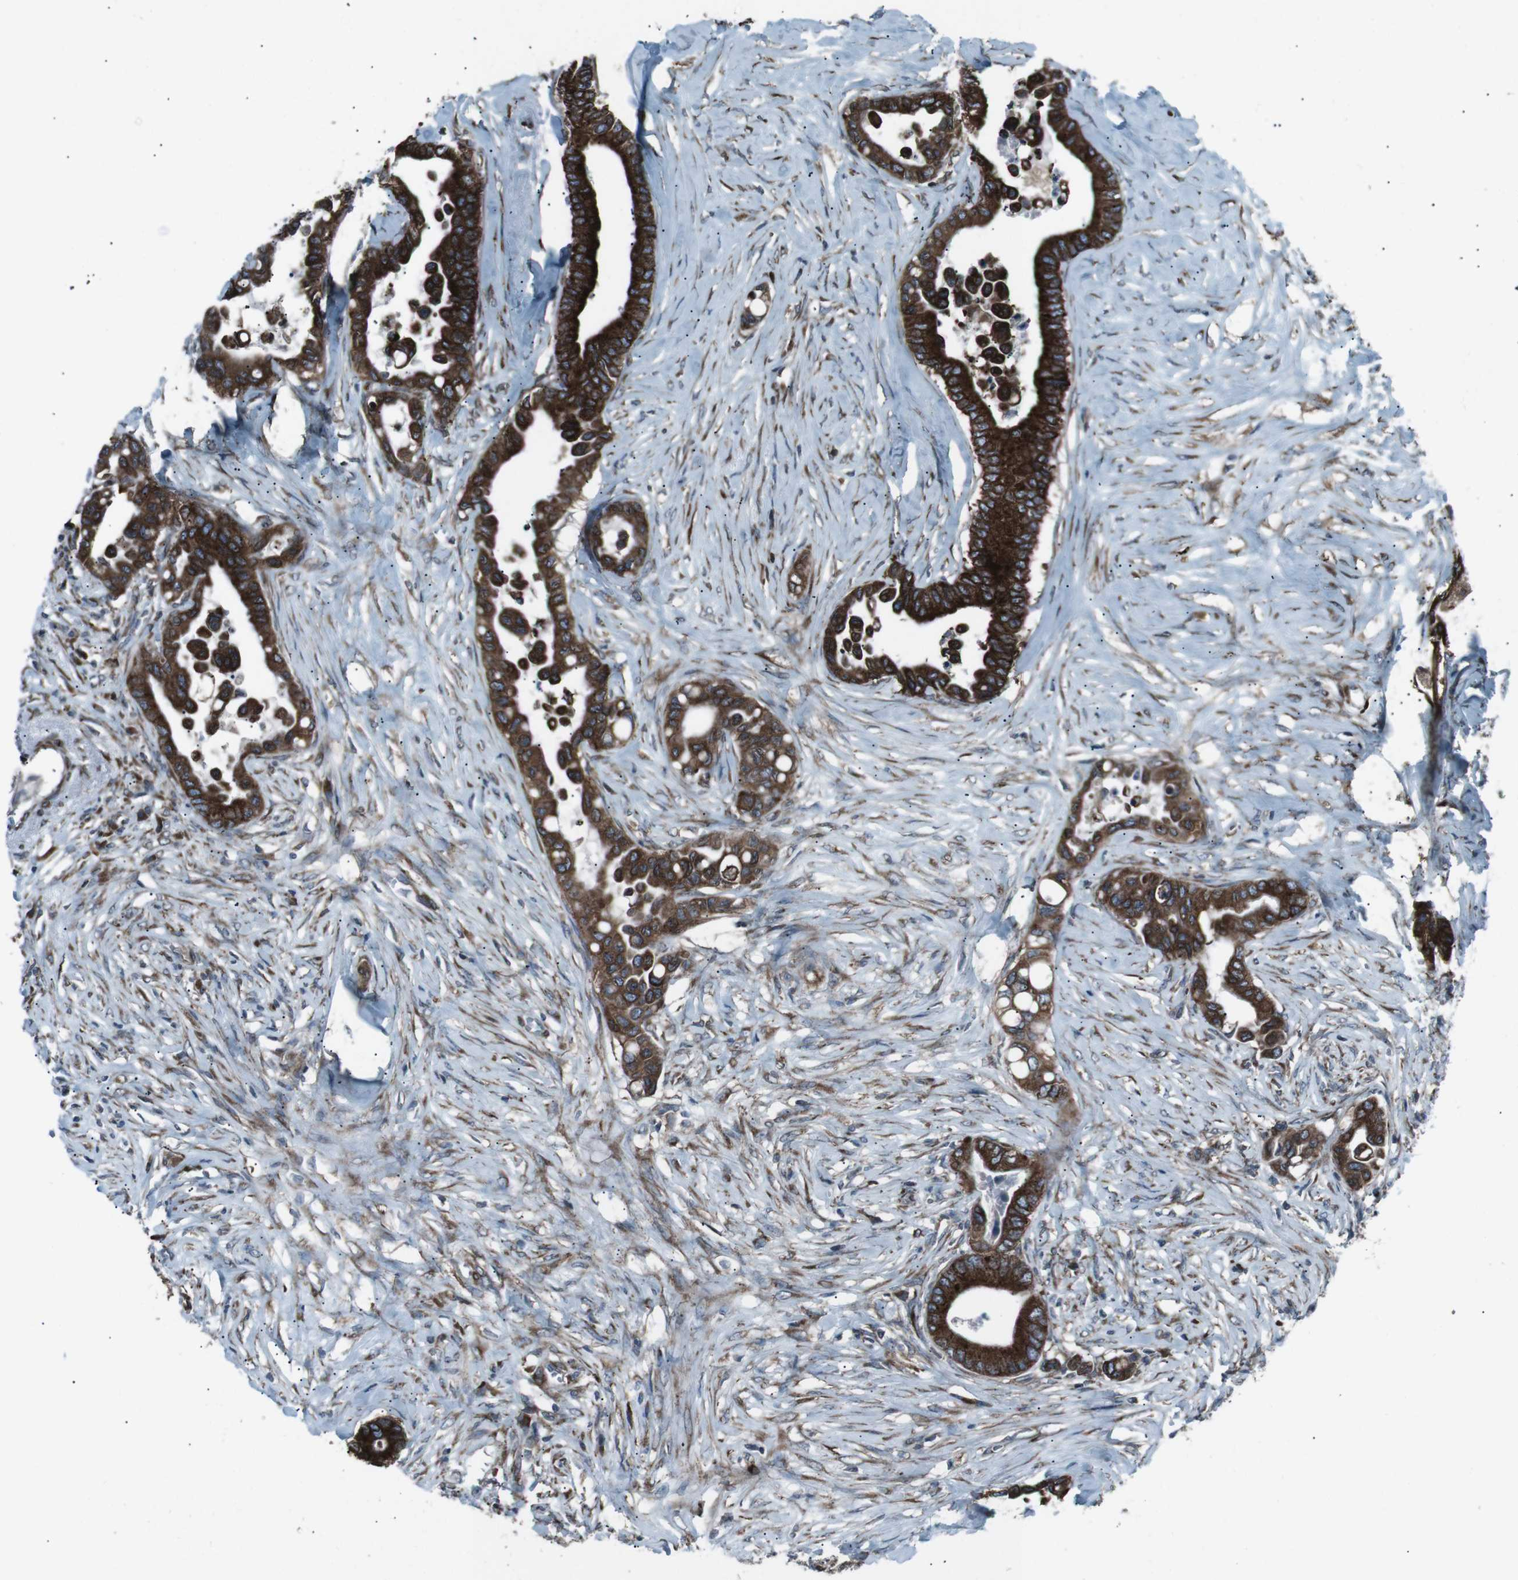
{"staining": {"intensity": "strong", "quantity": ">75%", "location": "cytoplasmic/membranous"}, "tissue": "colorectal cancer", "cell_type": "Tumor cells", "image_type": "cancer", "snomed": [{"axis": "morphology", "description": "Normal tissue, NOS"}, {"axis": "morphology", "description": "Adenocarcinoma, NOS"}, {"axis": "topography", "description": "Colon"}], "caption": "High-power microscopy captured an immunohistochemistry histopathology image of colorectal adenocarcinoma, revealing strong cytoplasmic/membranous expression in about >75% of tumor cells. (DAB (3,3'-diaminobenzidine) IHC, brown staining for protein, blue staining for nuclei).", "gene": "LNPK", "patient": {"sex": "male", "age": 82}}